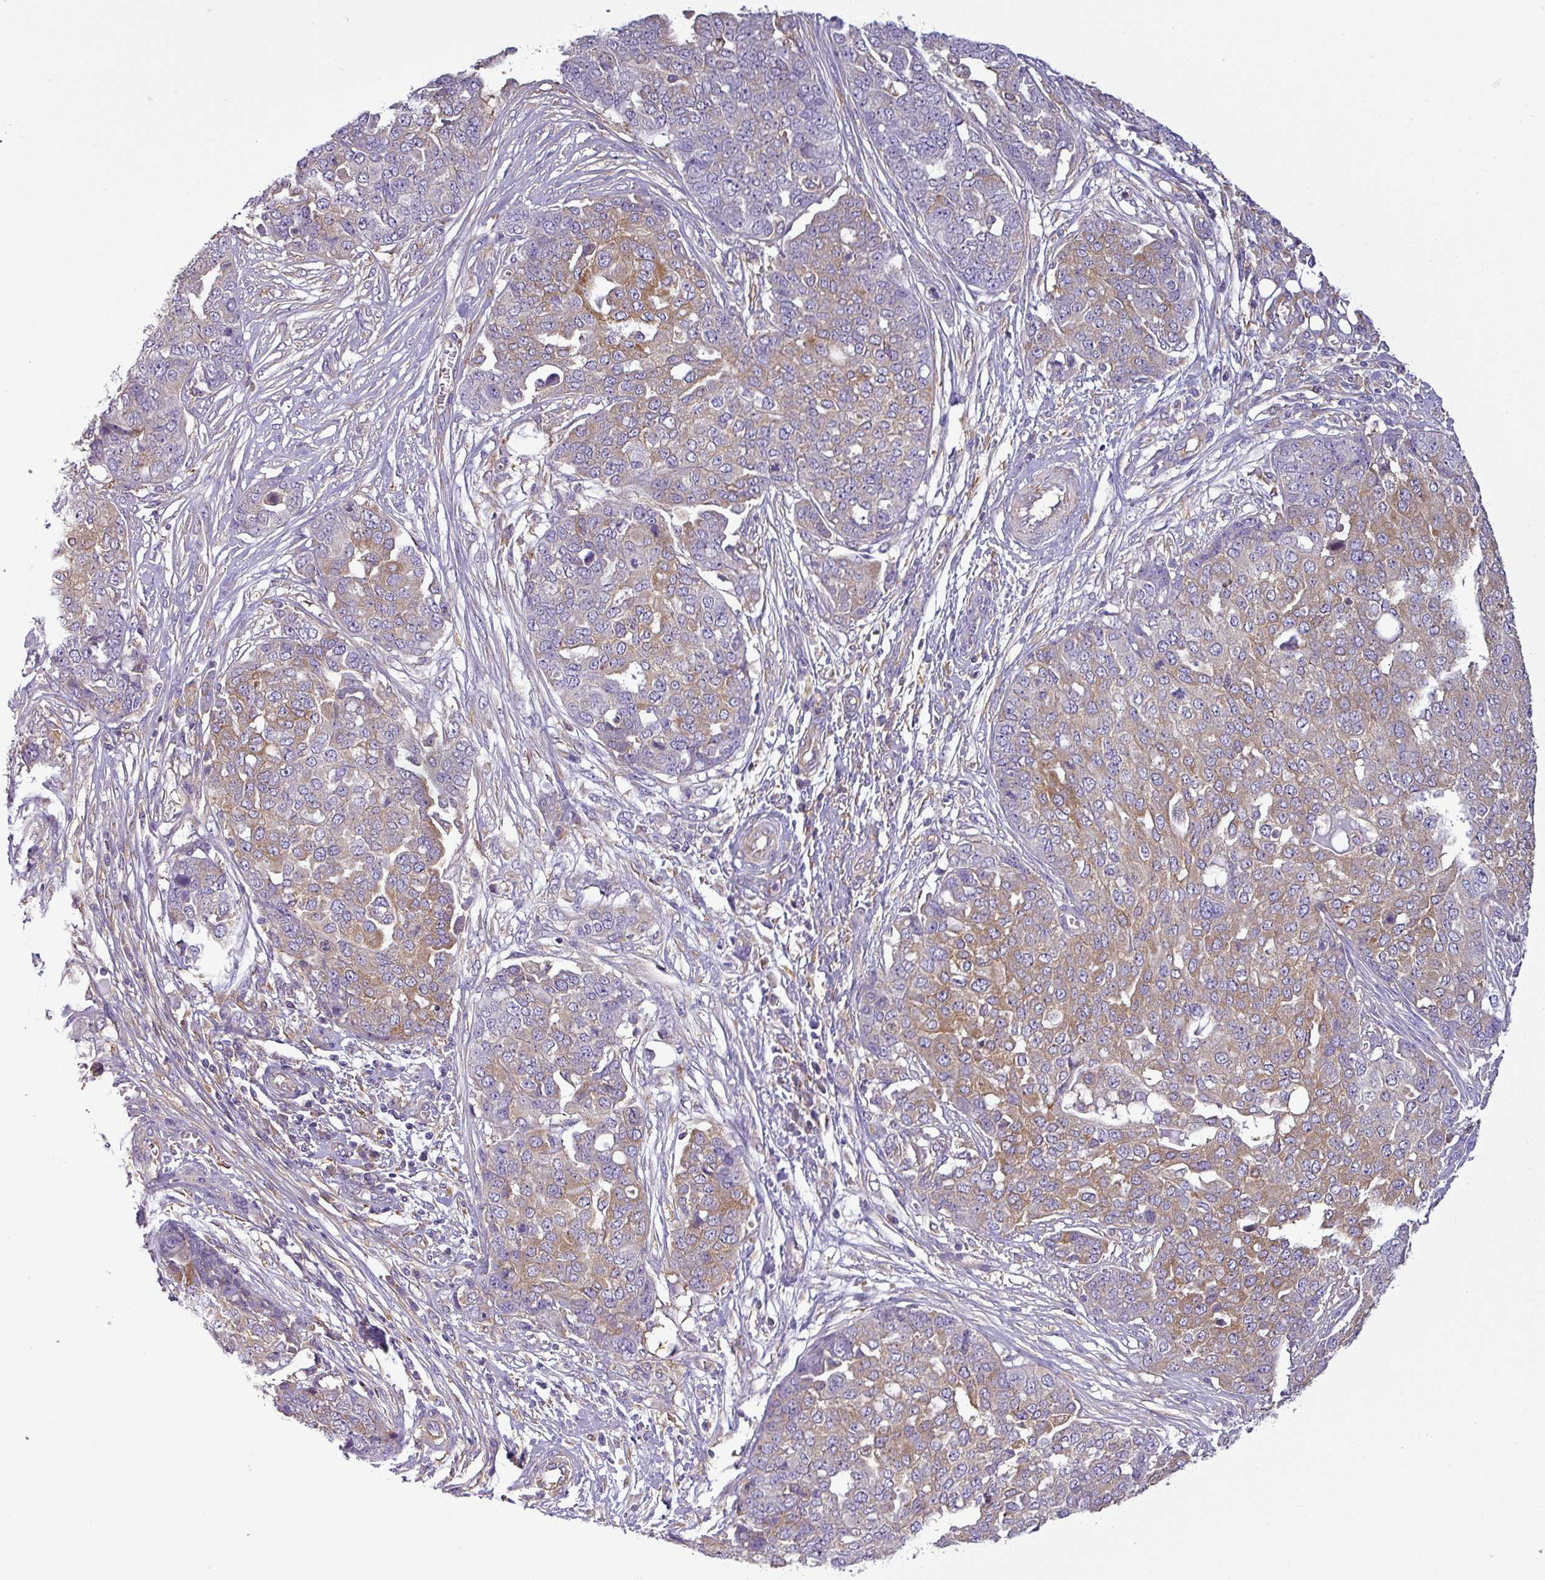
{"staining": {"intensity": "moderate", "quantity": "25%-75%", "location": "cytoplasmic/membranous"}, "tissue": "ovarian cancer", "cell_type": "Tumor cells", "image_type": "cancer", "snomed": [{"axis": "morphology", "description": "Cystadenocarcinoma, serous, NOS"}, {"axis": "topography", "description": "Soft tissue"}, {"axis": "topography", "description": "Ovary"}], "caption": "About 25%-75% of tumor cells in ovarian serous cystadenocarcinoma display moderate cytoplasmic/membranous protein expression as visualized by brown immunohistochemical staining.", "gene": "XNDC1N", "patient": {"sex": "female", "age": 57}}